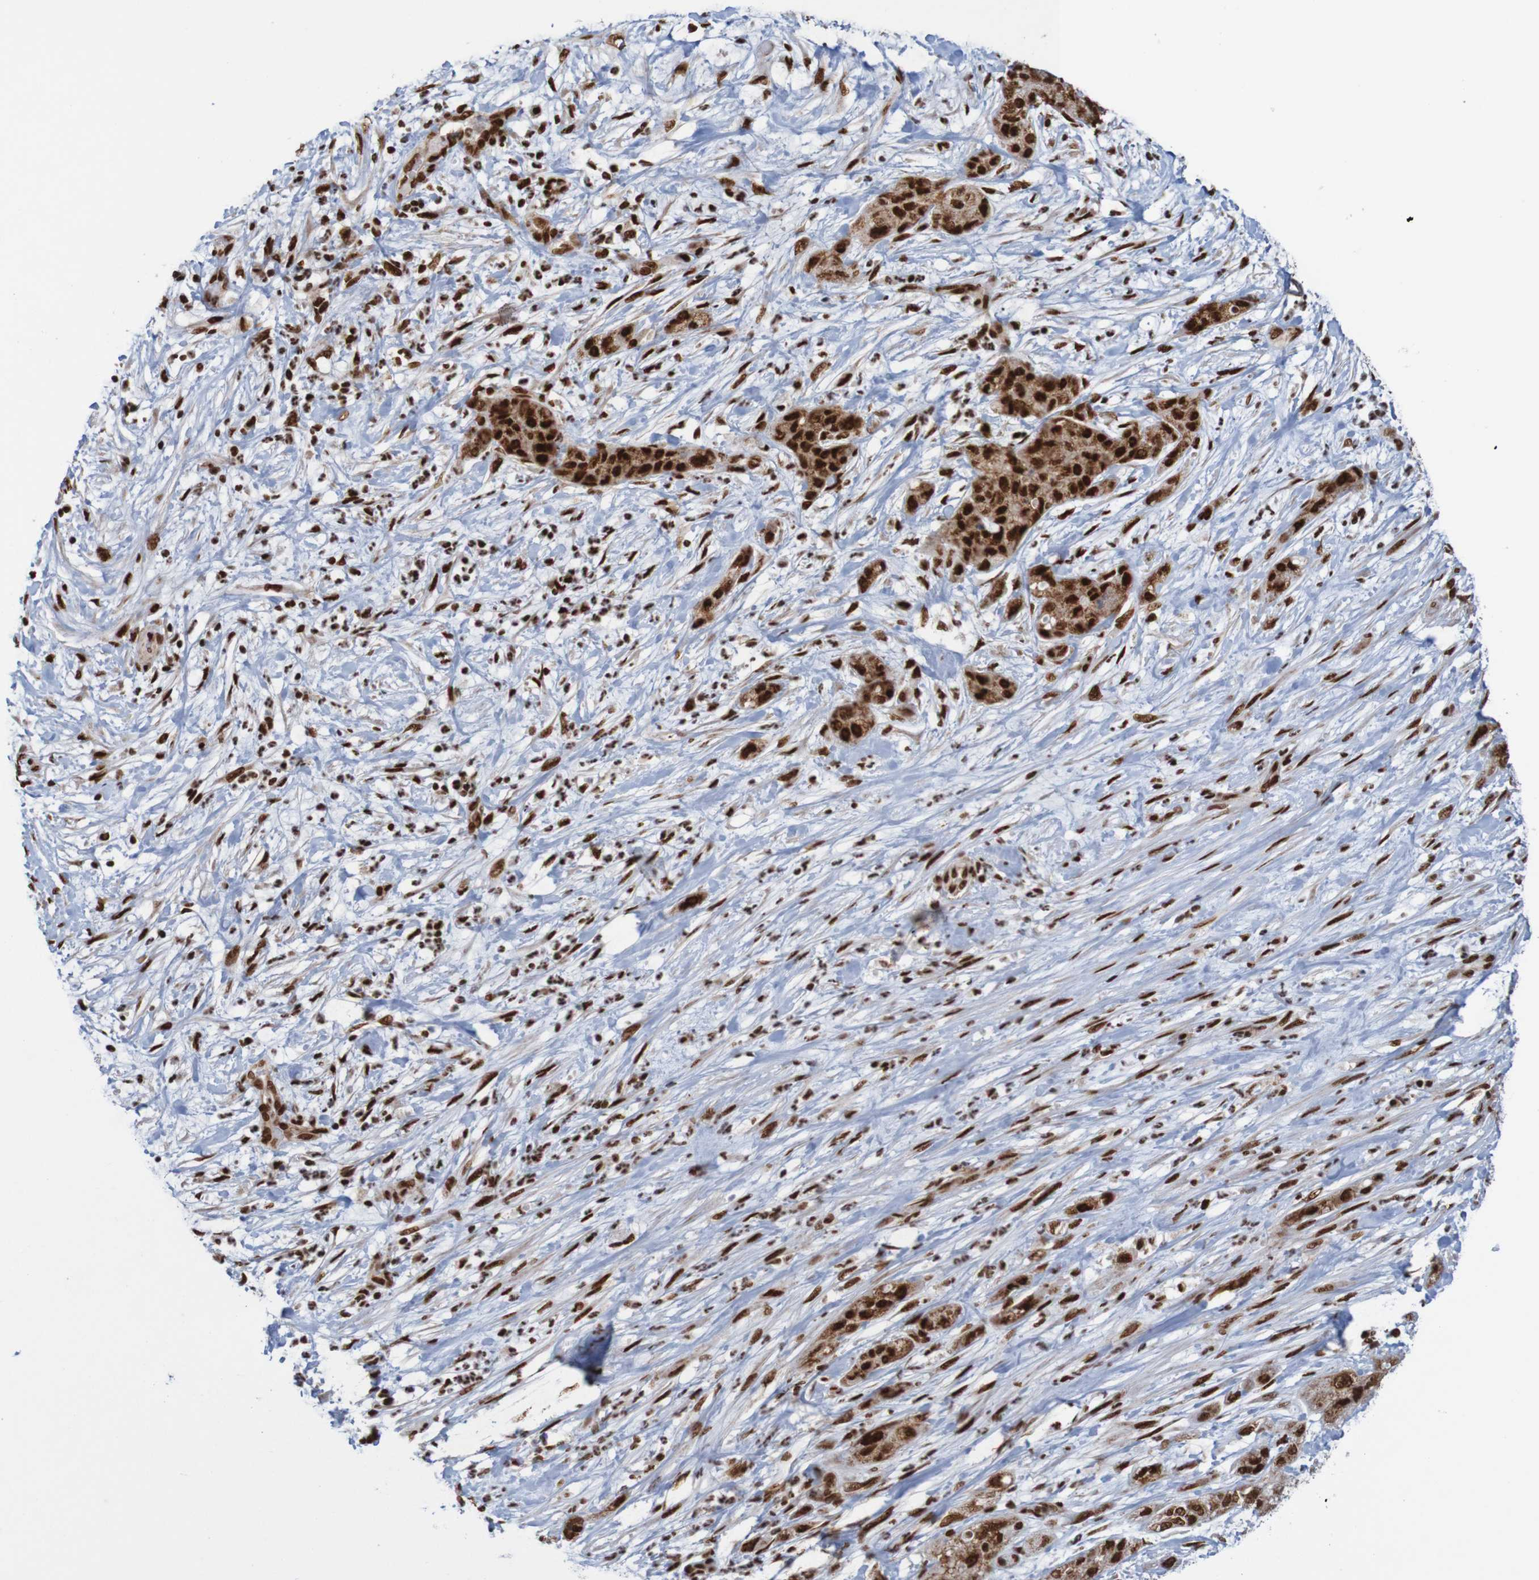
{"staining": {"intensity": "strong", "quantity": ">75%", "location": "nuclear"}, "tissue": "pancreatic cancer", "cell_type": "Tumor cells", "image_type": "cancer", "snomed": [{"axis": "morphology", "description": "Adenocarcinoma, NOS"}, {"axis": "topography", "description": "Pancreas"}], "caption": "The photomicrograph reveals immunohistochemical staining of pancreatic cancer (adenocarcinoma). There is strong nuclear staining is seen in about >75% of tumor cells.", "gene": "THRAP3", "patient": {"sex": "female", "age": 78}}